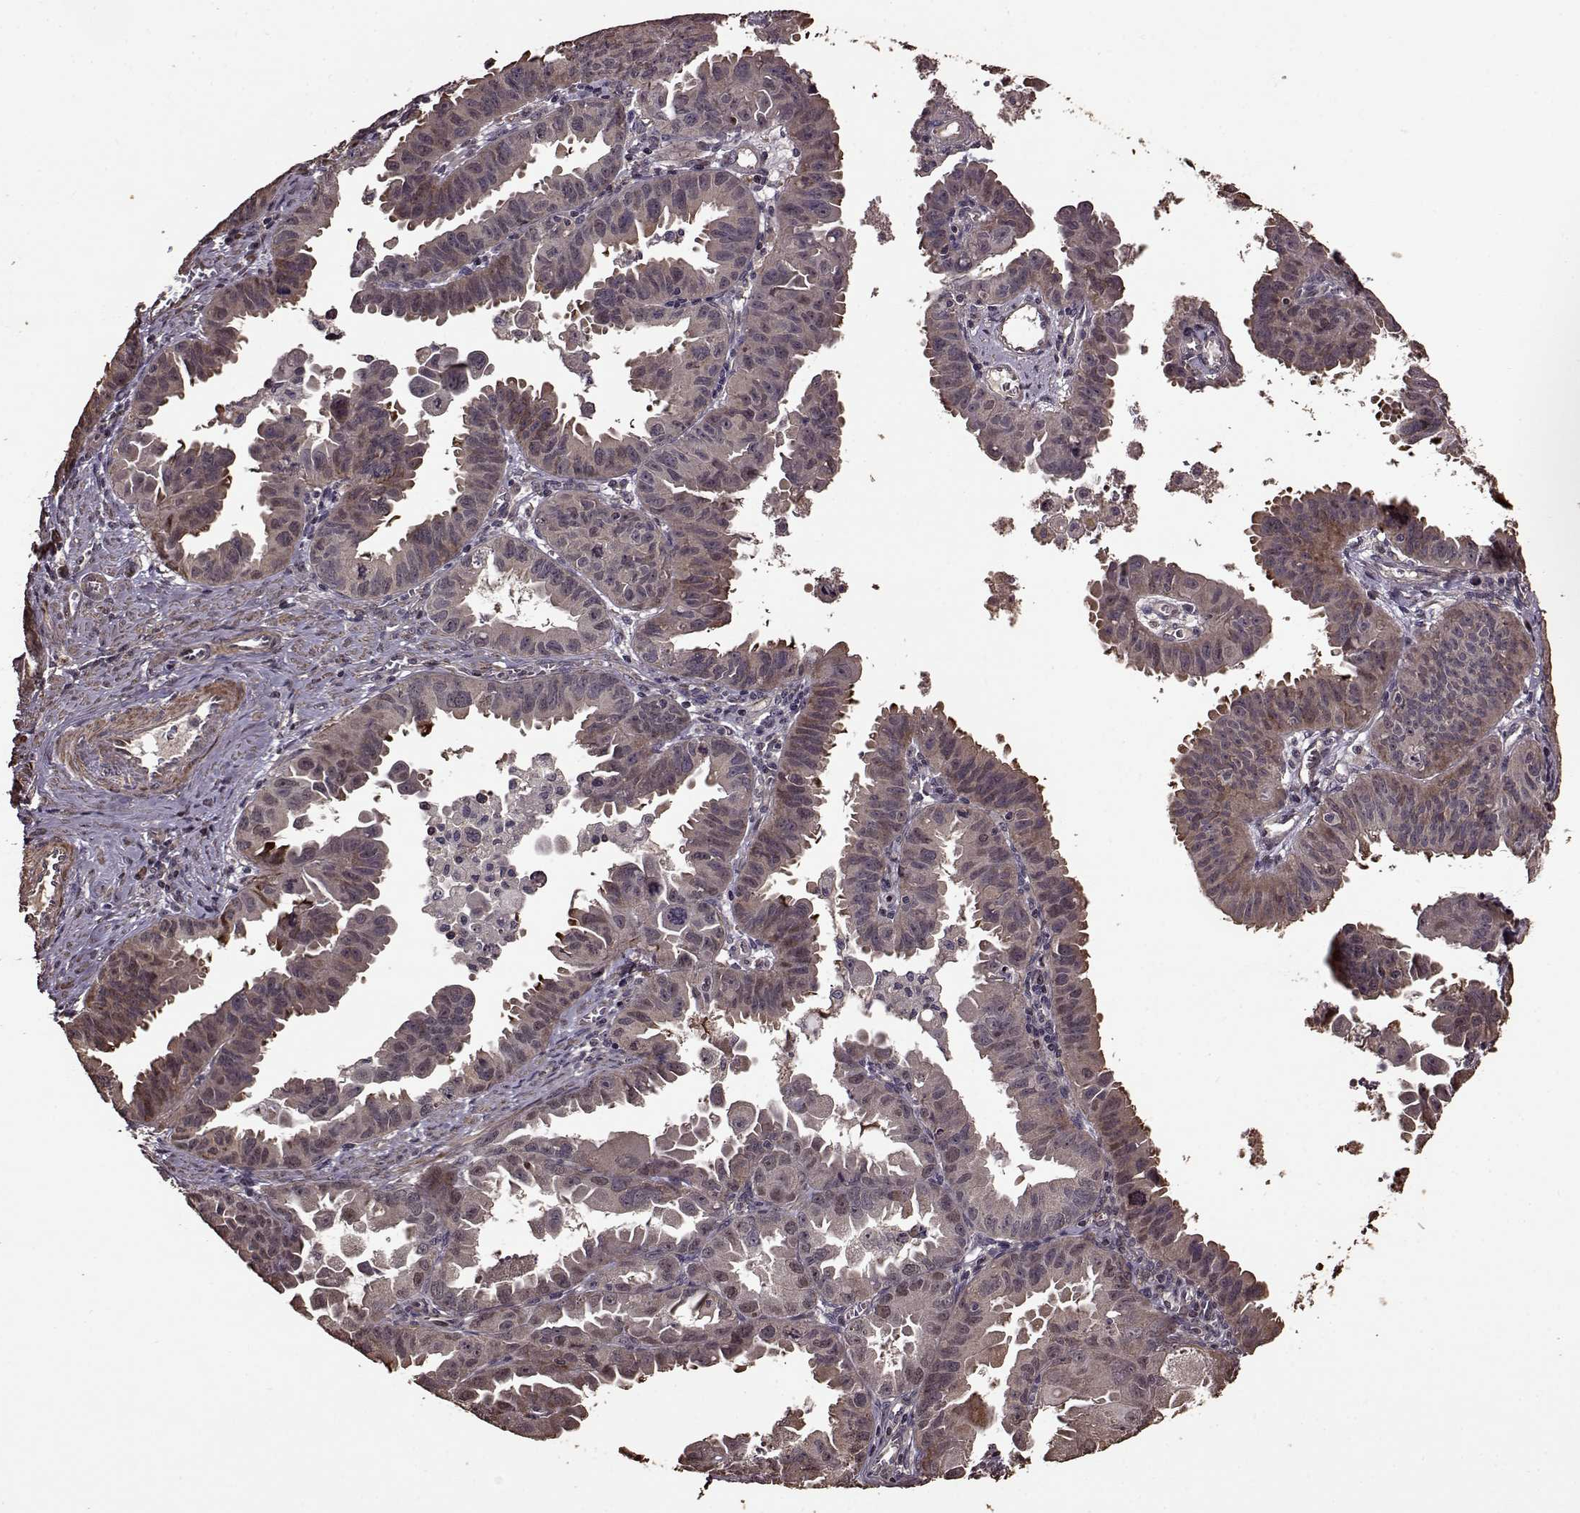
{"staining": {"intensity": "weak", "quantity": "<25%", "location": "cytoplasmic/membranous"}, "tissue": "ovarian cancer", "cell_type": "Tumor cells", "image_type": "cancer", "snomed": [{"axis": "morphology", "description": "Carcinoma, endometroid"}, {"axis": "topography", "description": "Ovary"}], "caption": "Immunohistochemistry (IHC) of human endometroid carcinoma (ovarian) displays no staining in tumor cells.", "gene": "FBXW11", "patient": {"sex": "female", "age": 85}}